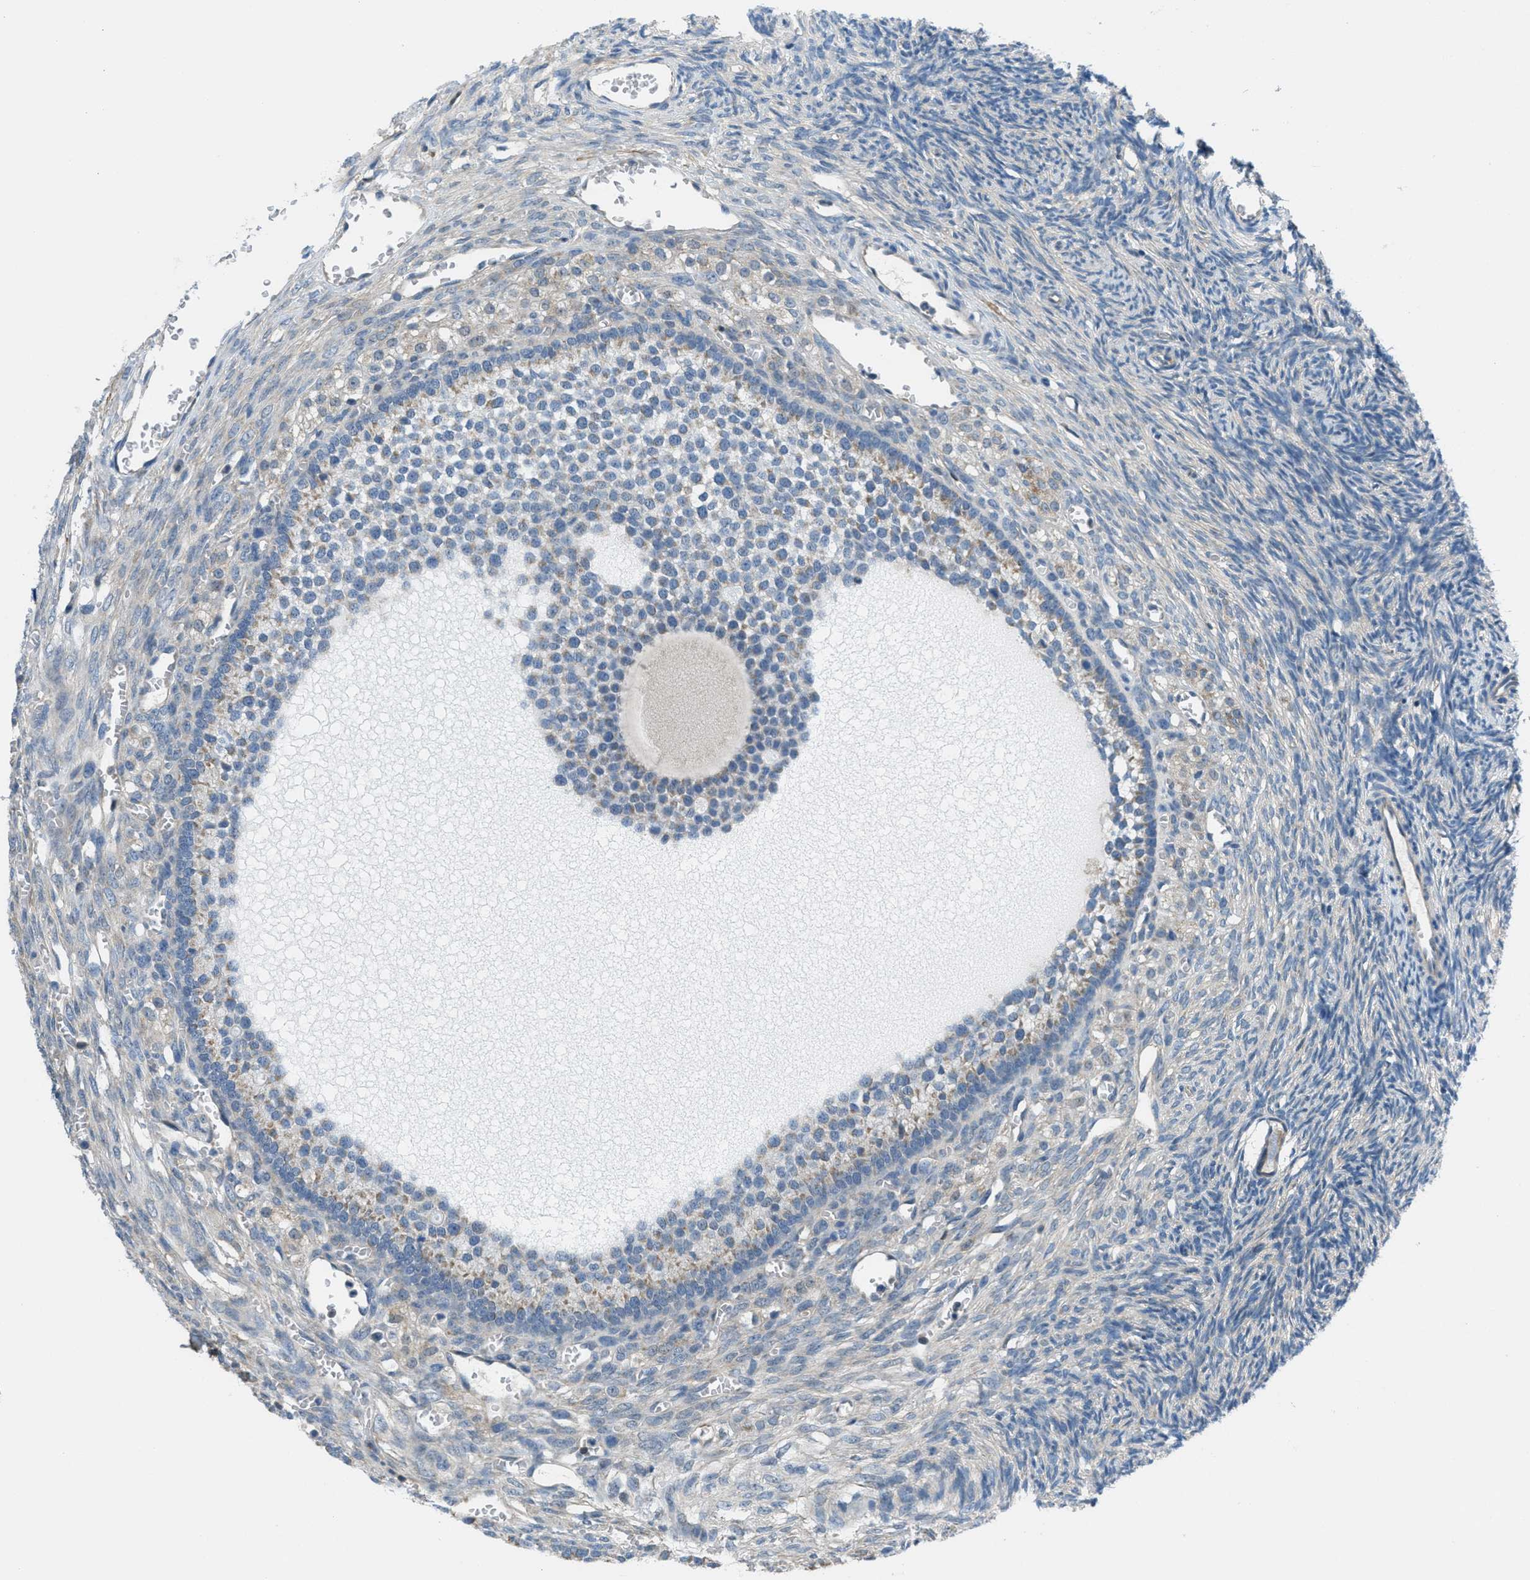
{"staining": {"intensity": "weak", "quantity": "25%-75%", "location": "cytoplasmic/membranous"}, "tissue": "ovary", "cell_type": "Follicle cells", "image_type": "normal", "snomed": [{"axis": "morphology", "description": "Normal tissue, NOS"}, {"axis": "topography", "description": "Ovary"}], "caption": "A photomicrograph of ovary stained for a protein displays weak cytoplasmic/membranous brown staining in follicle cells.", "gene": "PIP5K1C", "patient": {"sex": "female", "age": 27}}